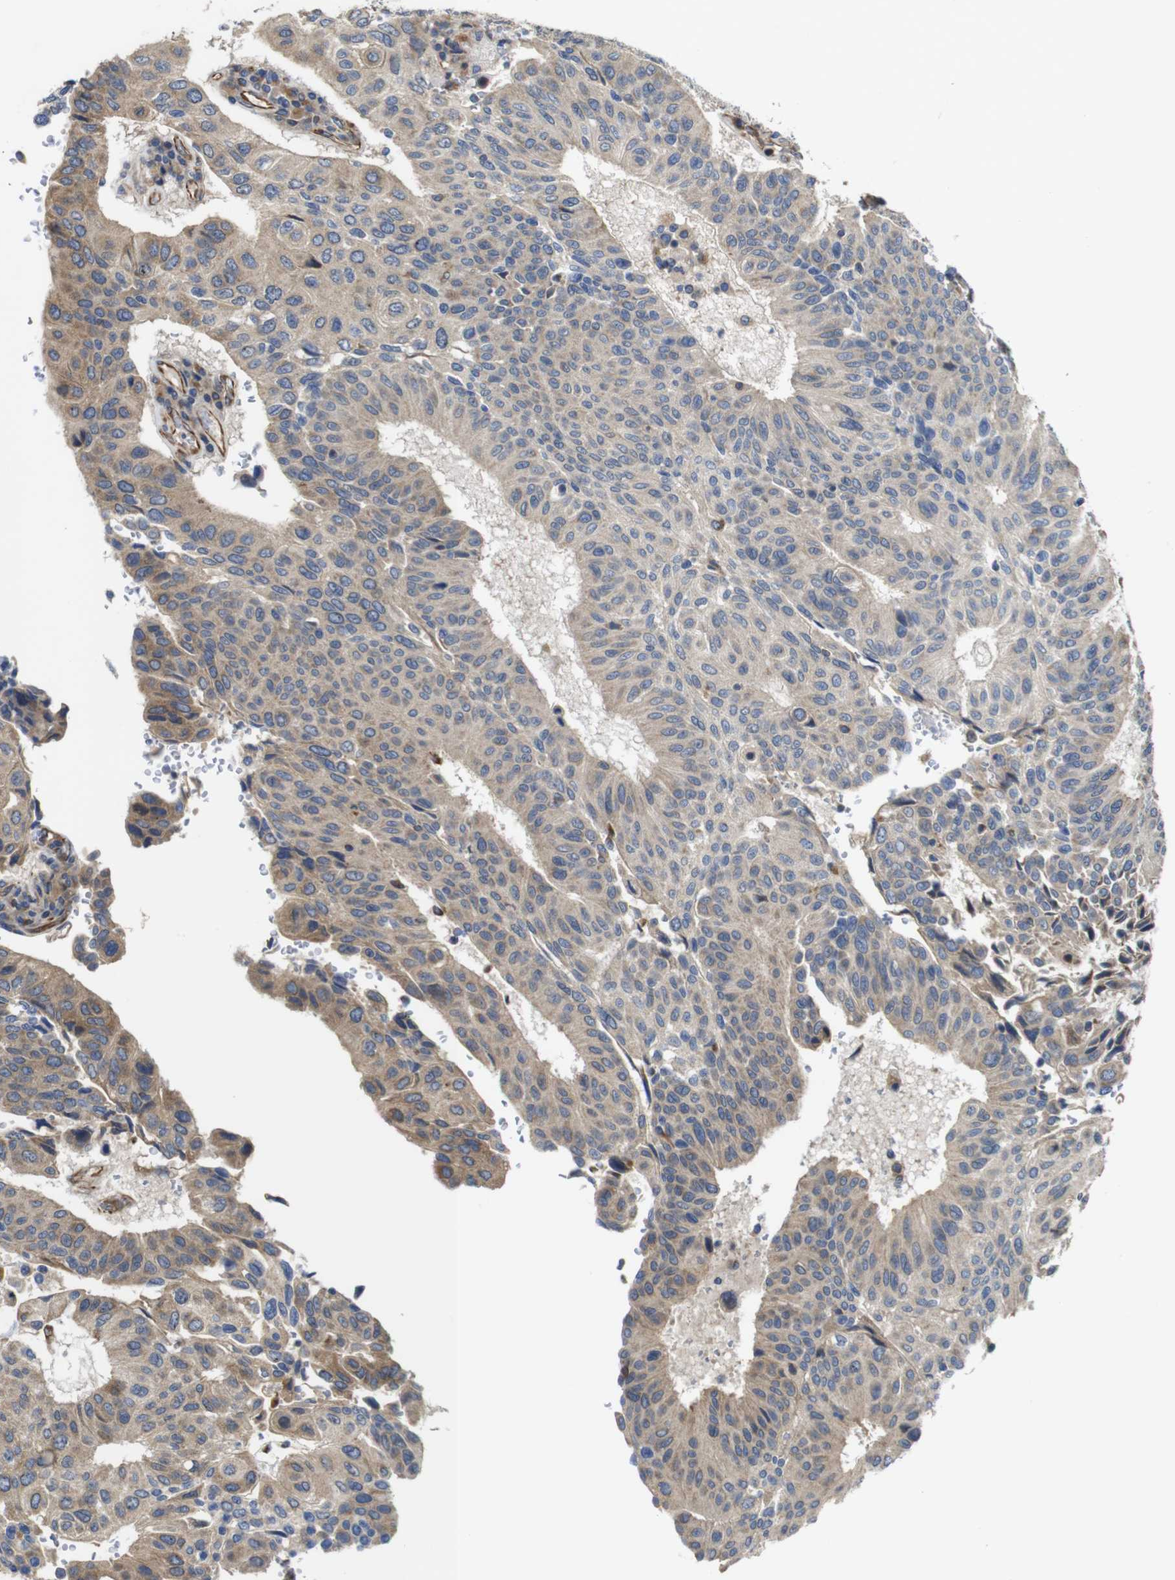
{"staining": {"intensity": "weak", "quantity": ">75%", "location": "cytoplasmic/membranous"}, "tissue": "urothelial cancer", "cell_type": "Tumor cells", "image_type": "cancer", "snomed": [{"axis": "morphology", "description": "Urothelial carcinoma, High grade"}, {"axis": "topography", "description": "Urinary bladder"}], "caption": "A photomicrograph showing weak cytoplasmic/membranous staining in about >75% of tumor cells in urothelial cancer, as visualized by brown immunohistochemical staining.", "gene": "POMK", "patient": {"sex": "male", "age": 66}}